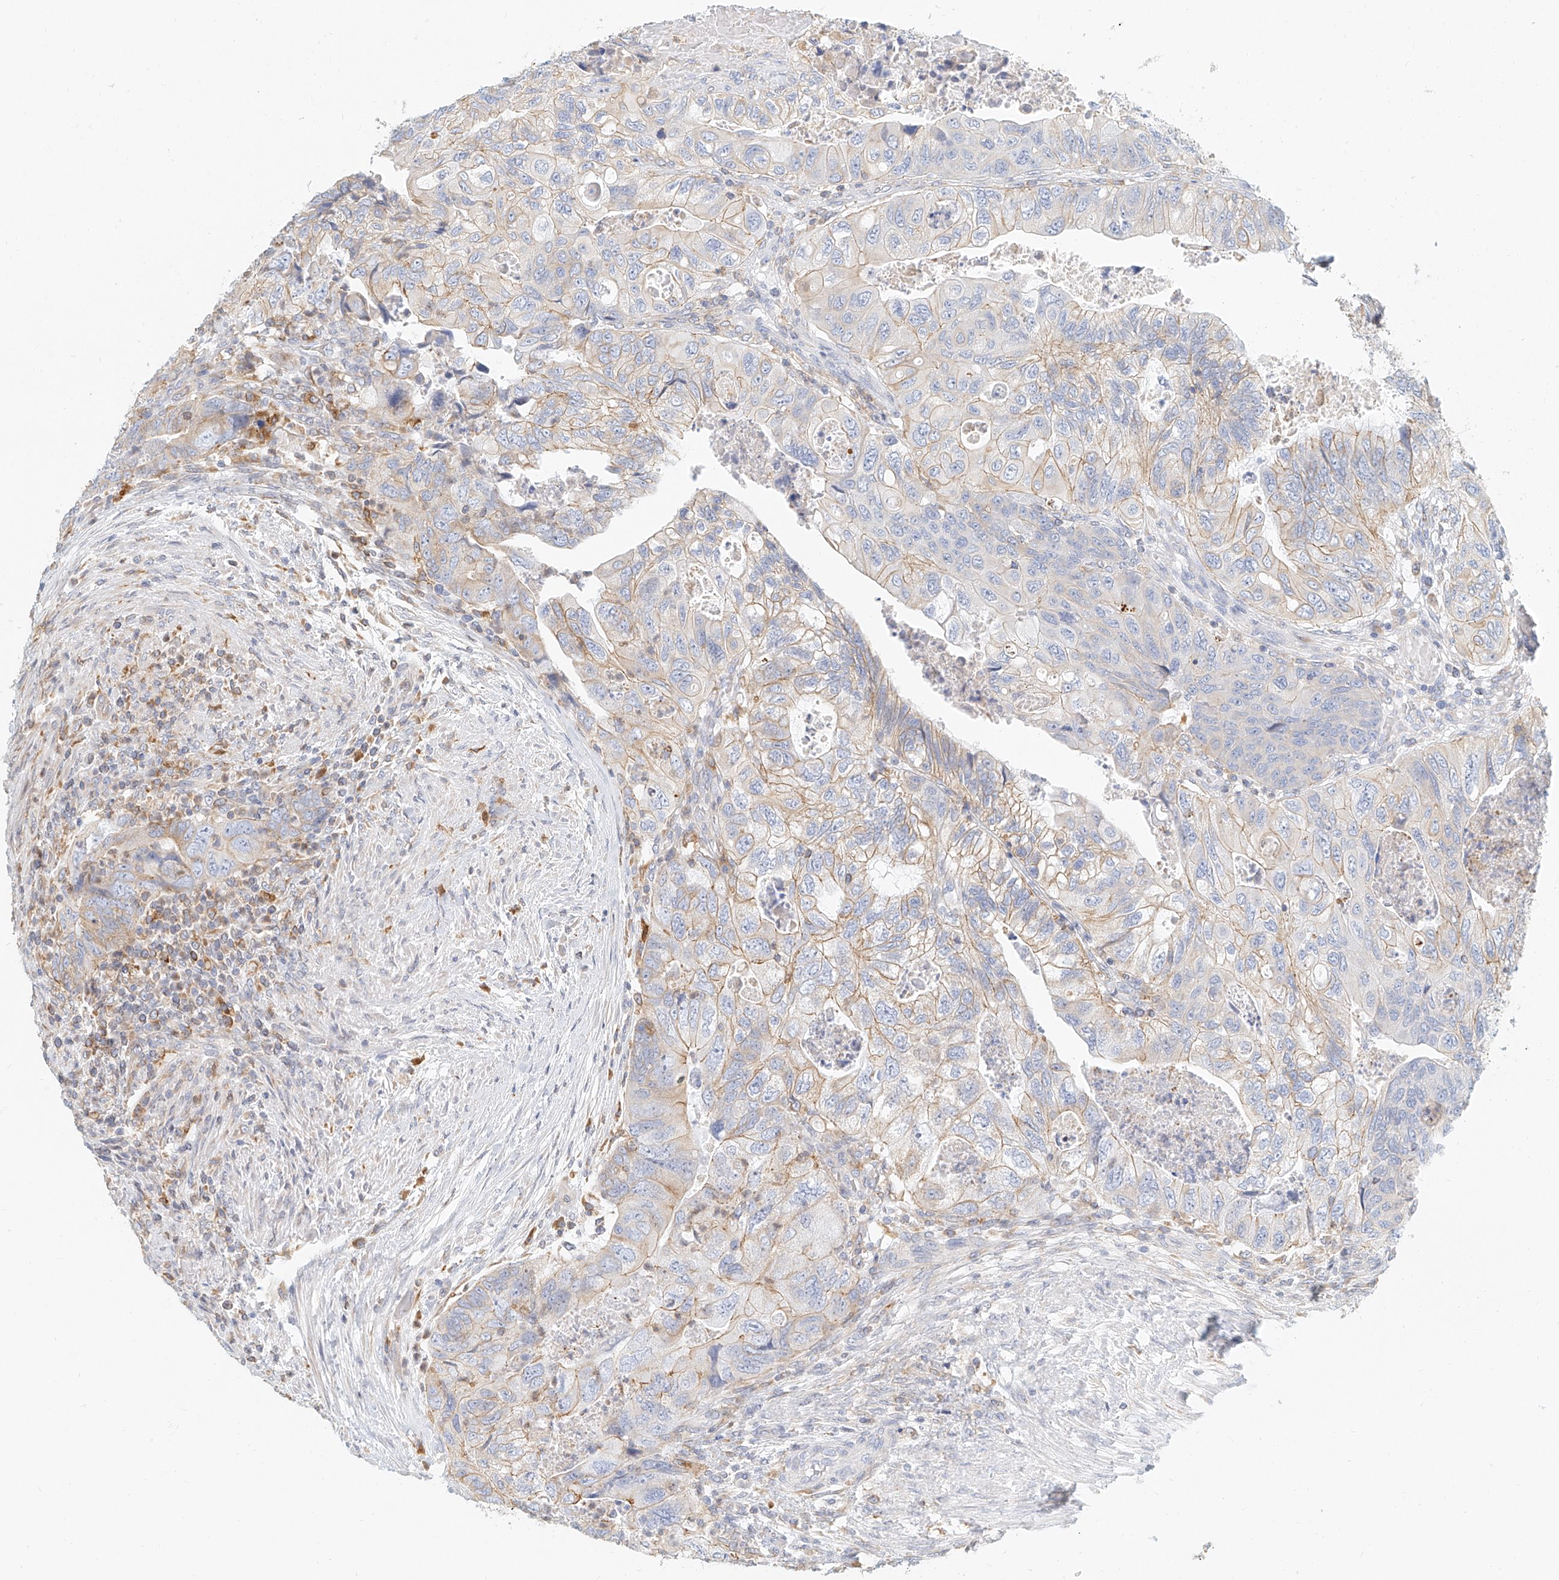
{"staining": {"intensity": "weak", "quantity": "25%-75%", "location": "cytoplasmic/membranous"}, "tissue": "colorectal cancer", "cell_type": "Tumor cells", "image_type": "cancer", "snomed": [{"axis": "morphology", "description": "Adenocarcinoma, NOS"}, {"axis": "topography", "description": "Rectum"}], "caption": "This is an image of immunohistochemistry (IHC) staining of colorectal adenocarcinoma, which shows weak positivity in the cytoplasmic/membranous of tumor cells.", "gene": "DHRS7", "patient": {"sex": "male", "age": 63}}